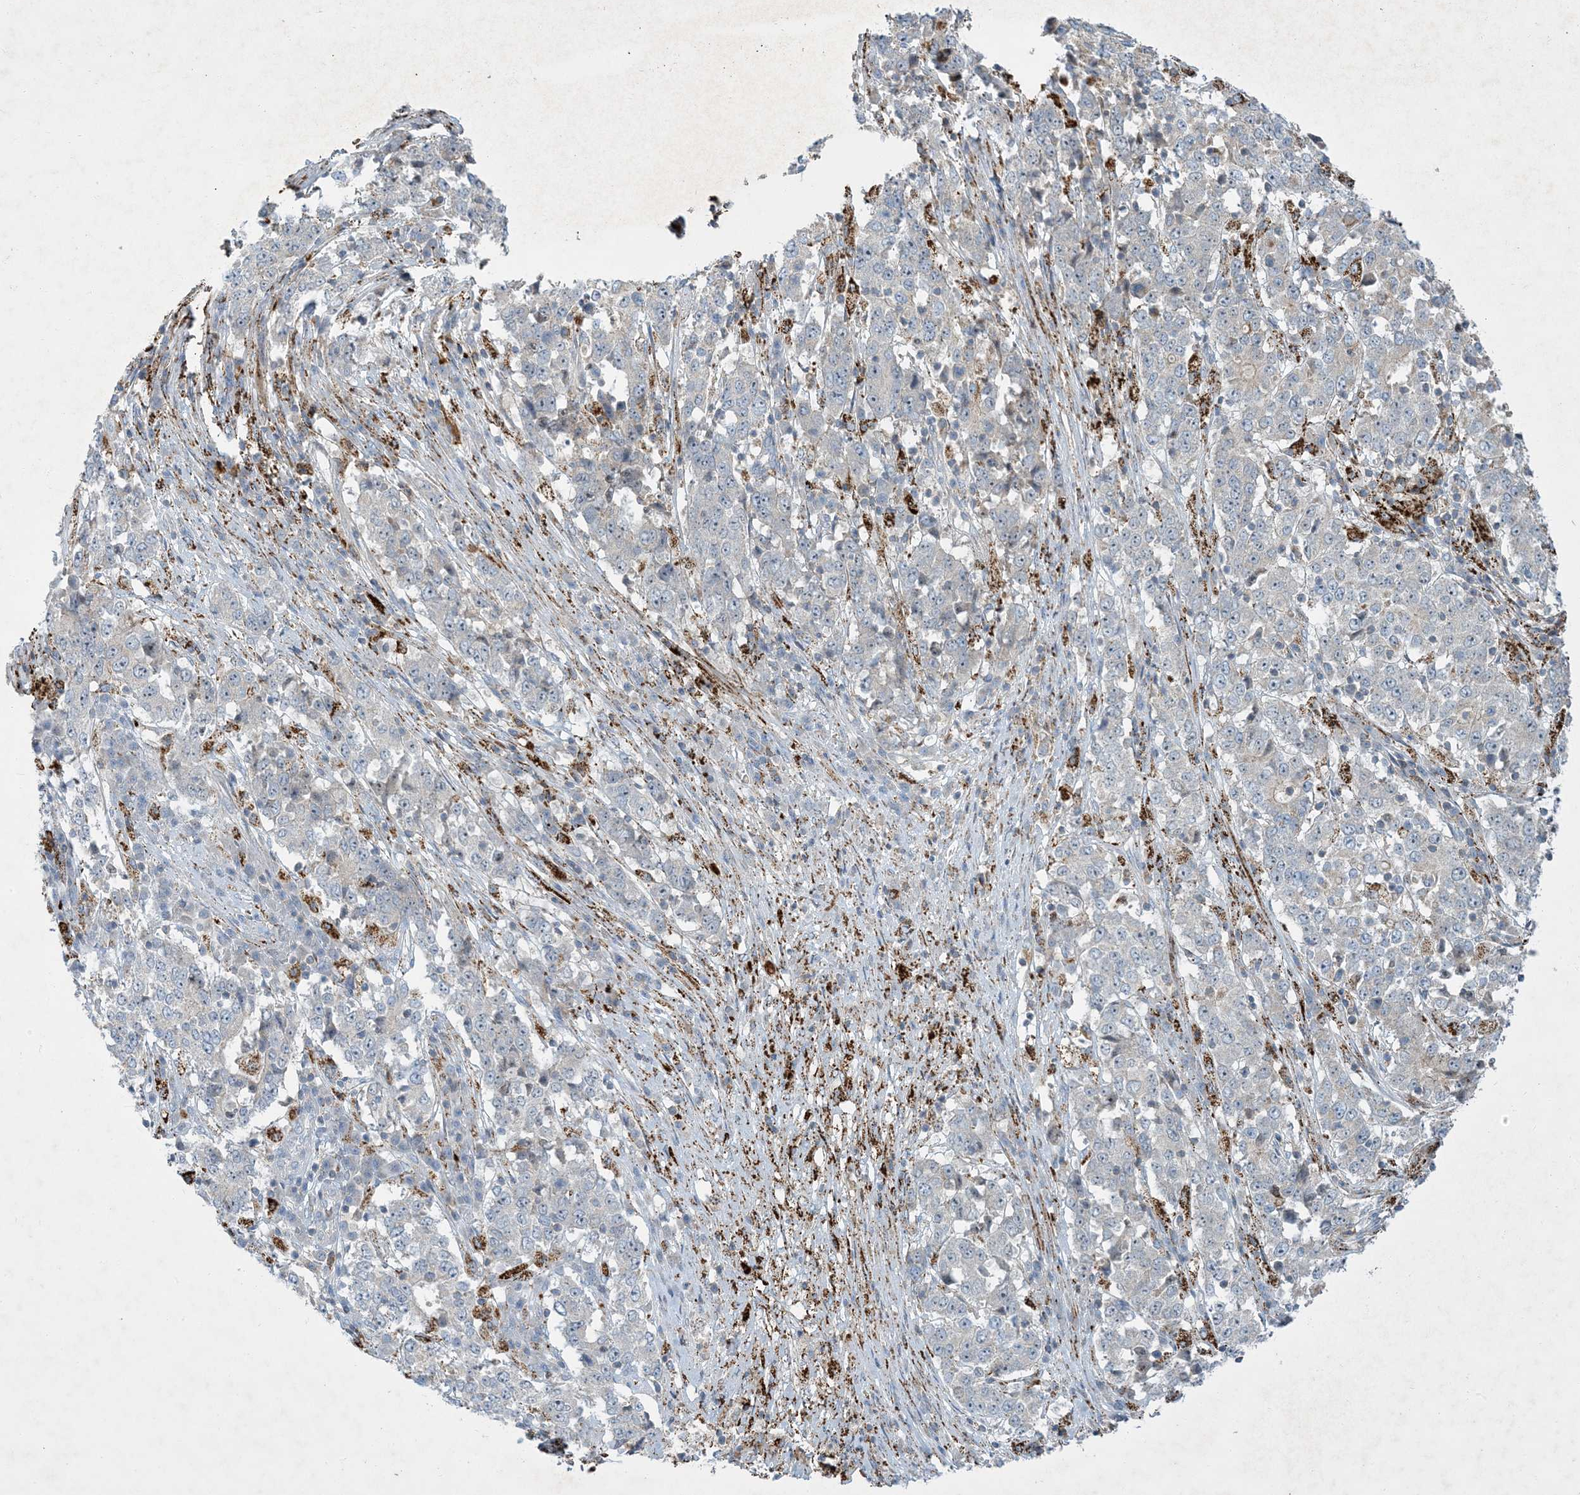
{"staining": {"intensity": "negative", "quantity": "none", "location": "none"}, "tissue": "stomach cancer", "cell_type": "Tumor cells", "image_type": "cancer", "snomed": [{"axis": "morphology", "description": "Adenocarcinoma, NOS"}, {"axis": "topography", "description": "Stomach"}], "caption": "IHC of human adenocarcinoma (stomach) exhibits no expression in tumor cells.", "gene": "LTN1", "patient": {"sex": "male", "age": 59}}